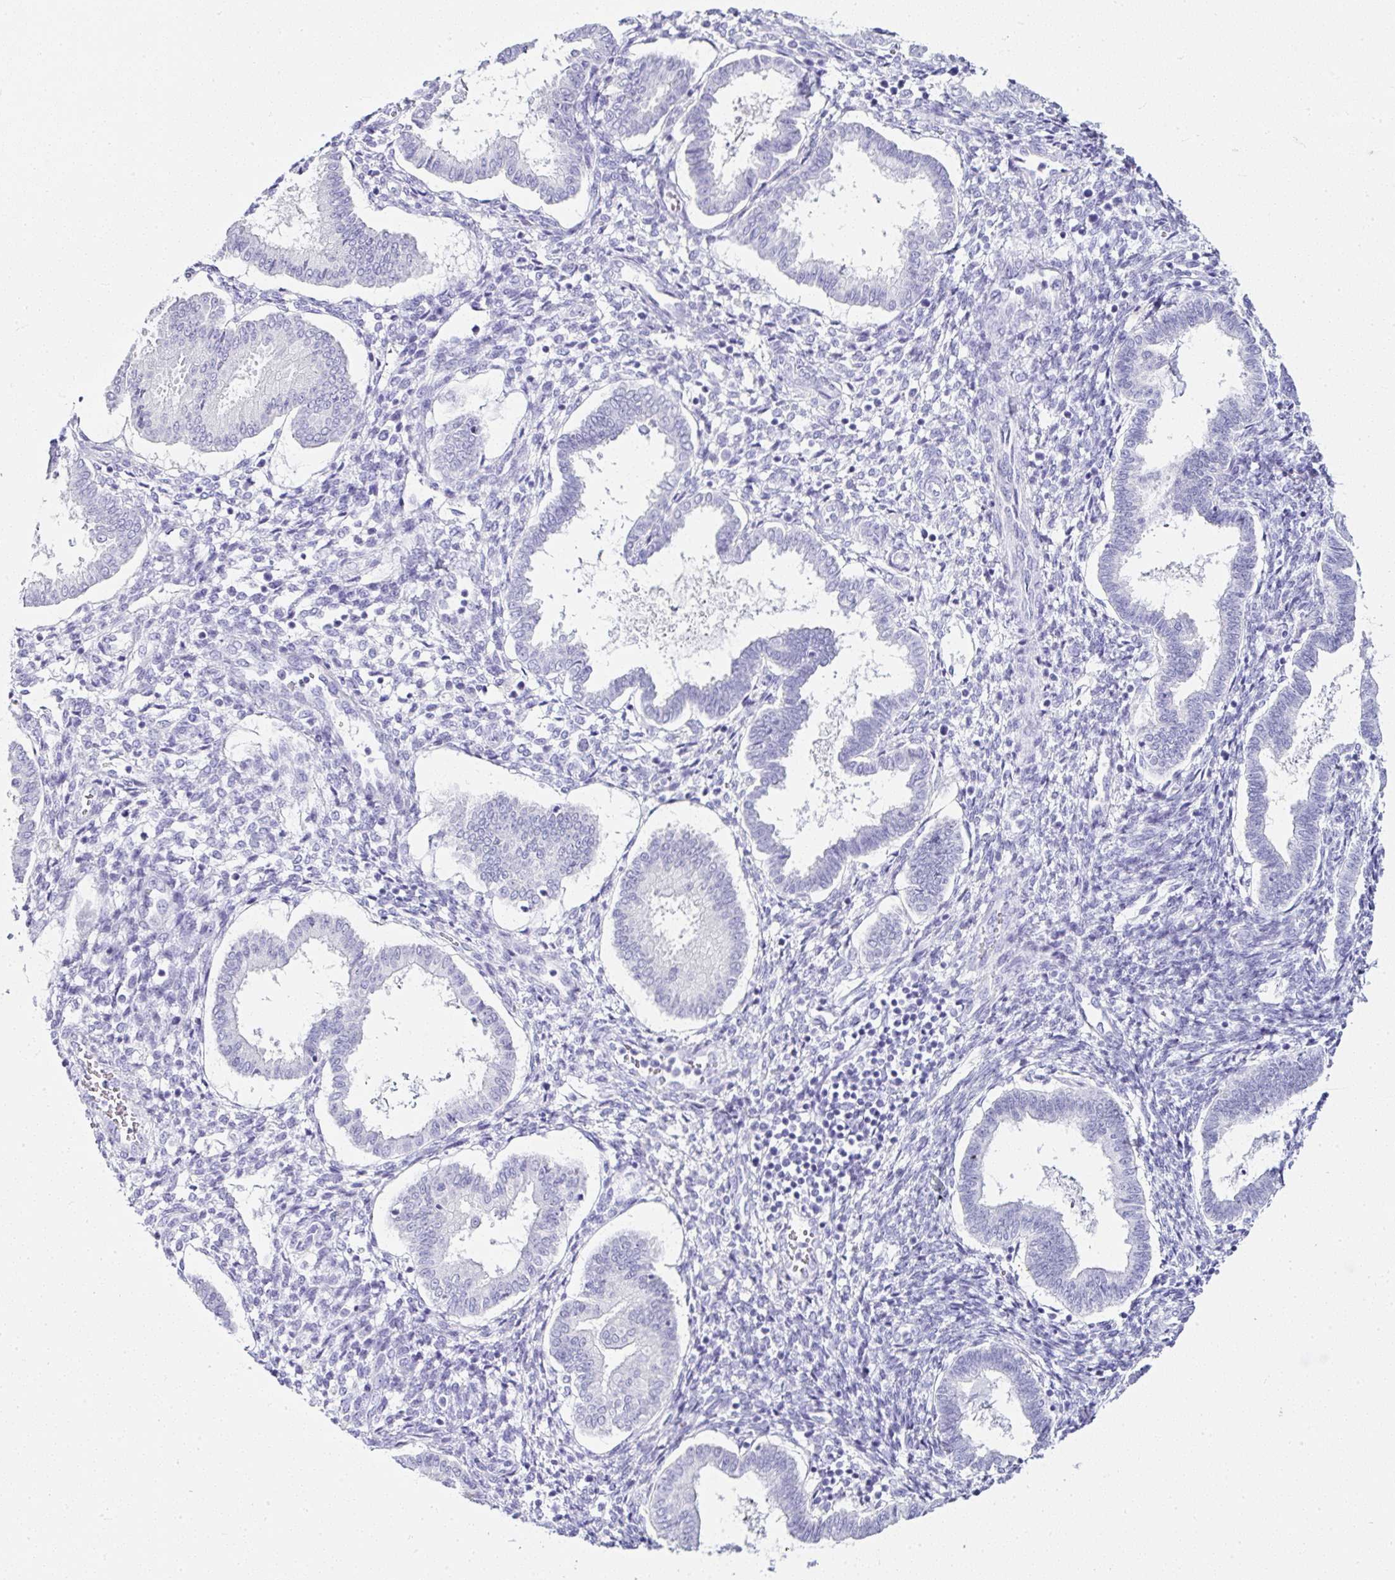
{"staining": {"intensity": "negative", "quantity": "none", "location": "none"}, "tissue": "endometrium", "cell_type": "Cells in endometrial stroma", "image_type": "normal", "snomed": [{"axis": "morphology", "description": "Normal tissue, NOS"}, {"axis": "topography", "description": "Endometrium"}], "caption": "Immunohistochemistry (IHC) of unremarkable human endometrium displays no positivity in cells in endometrial stroma.", "gene": "SERPINB3", "patient": {"sex": "female", "age": 24}}